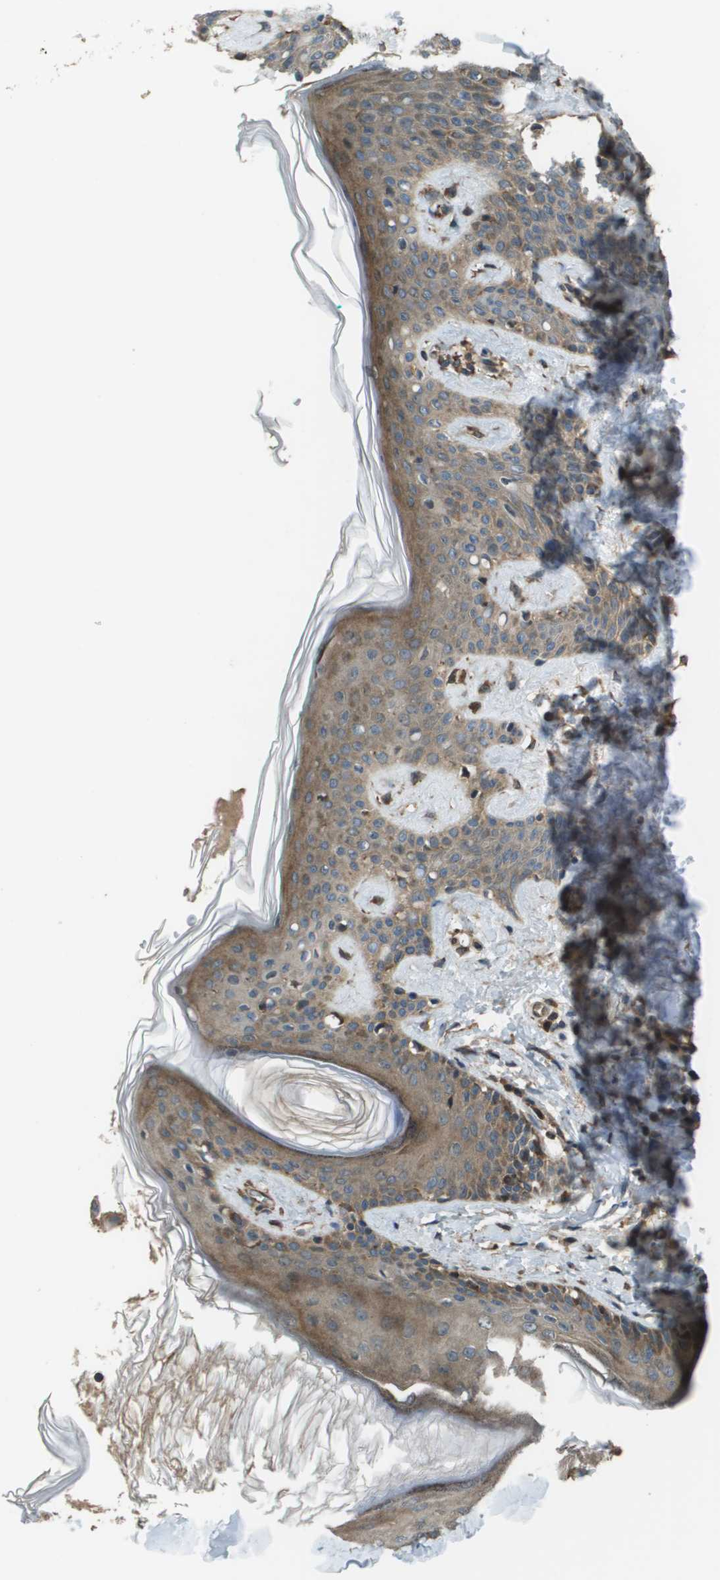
{"staining": {"intensity": "moderate", "quantity": ">75%", "location": "cytoplasmic/membranous"}, "tissue": "skin", "cell_type": "Fibroblasts", "image_type": "normal", "snomed": [{"axis": "morphology", "description": "Normal tissue, NOS"}, {"axis": "topography", "description": "Skin"}], "caption": "Immunohistochemistry (IHC) photomicrograph of unremarkable human skin stained for a protein (brown), which reveals medium levels of moderate cytoplasmic/membranous positivity in approximately >75% of fibroblasts.", "gene": "PLPBP", "patient": {"sex": "male", "age": 16}}